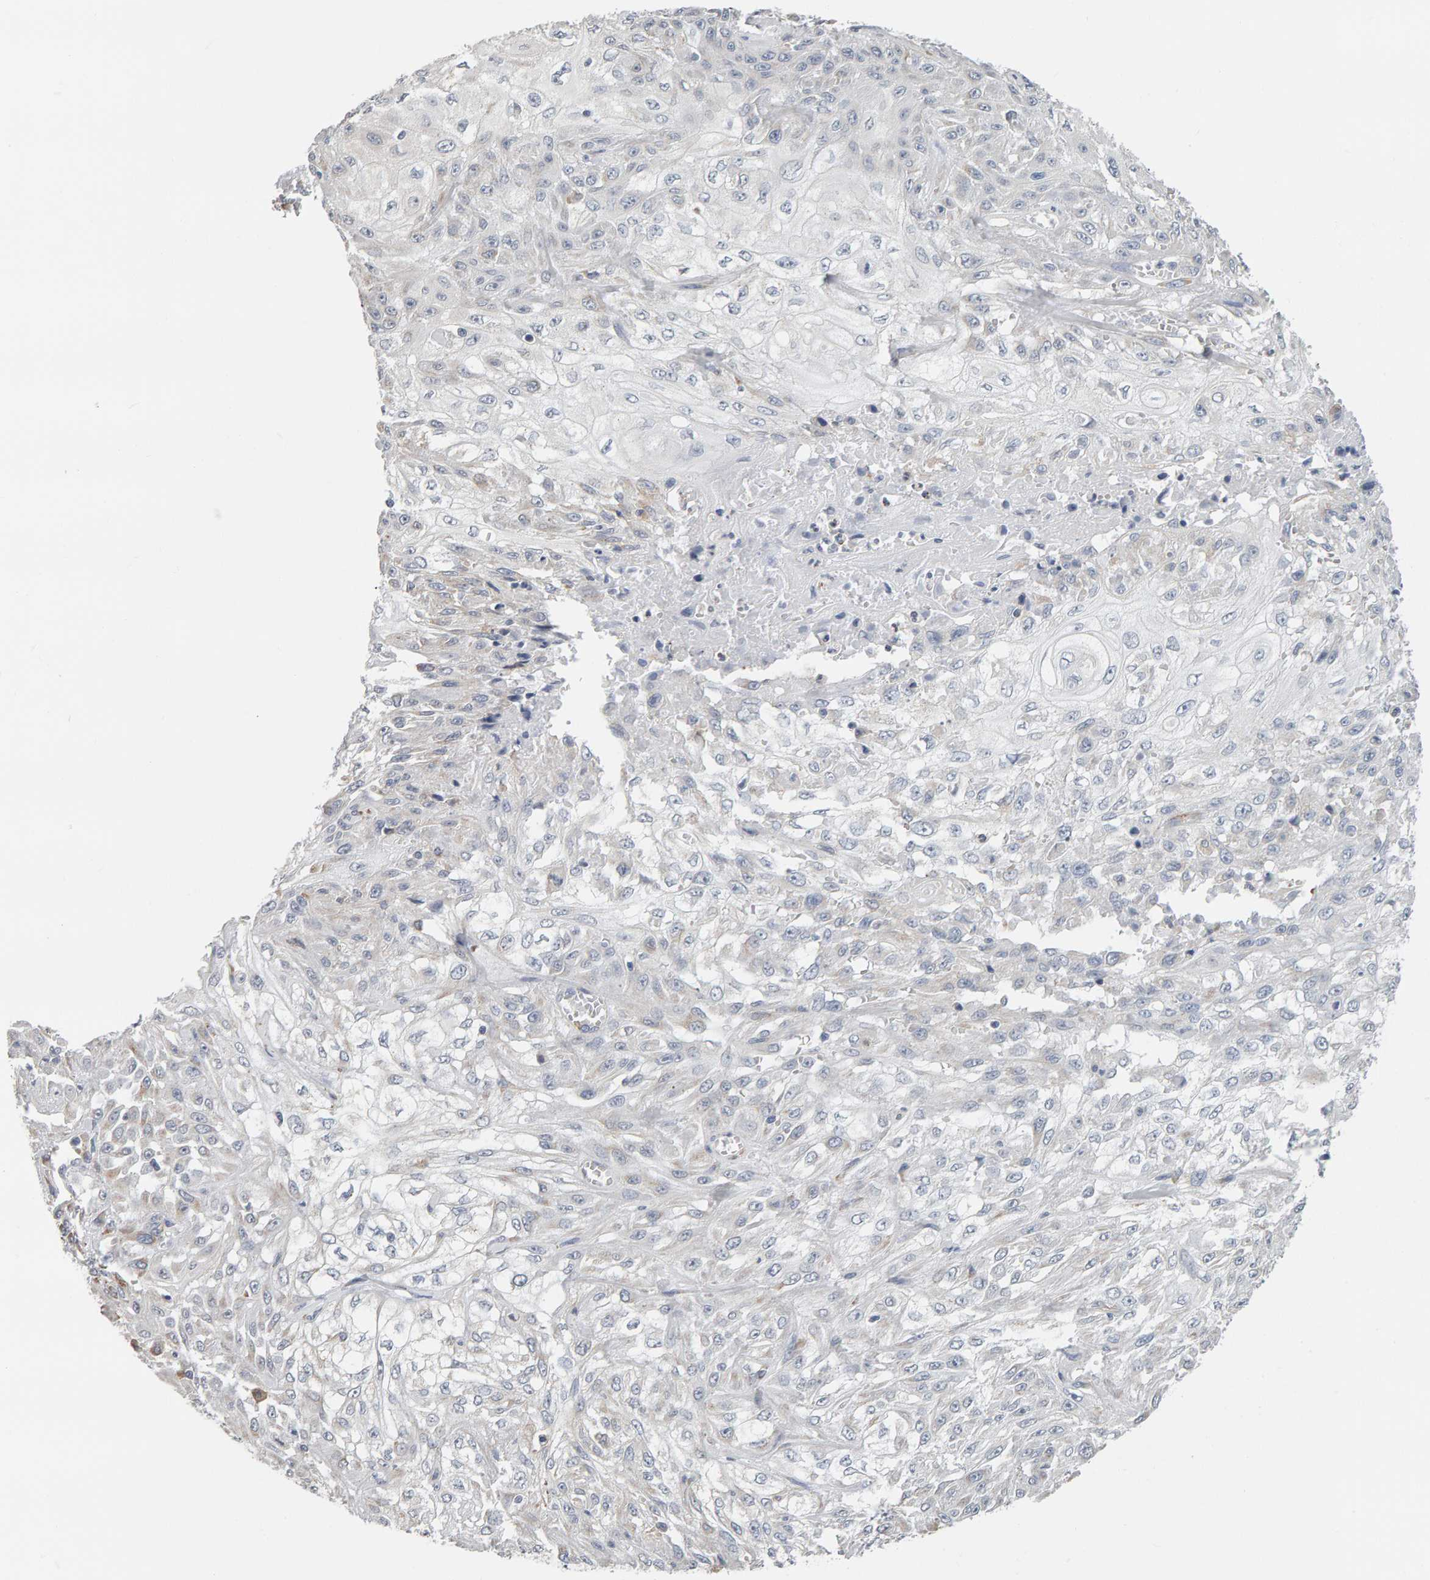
{"staining": {"intensity": "negative", "quantity": "none", "location": "none"}, "tissue": "skin cancer", "cell_type": "Tumor cells", "image_type": "cancer", "snomed": [{"axis": "morphology", "description": "Squamous cell carcinoma, NOS"}, {"axis": "morphology", "description": "Squamous cell carcinoma, metastatic, NOS"}, {"axis": "topography", "description": "Skin"}, {"axis": "topography", "description": "Lymph node"}], "caption": "Tumor cells show no significant protein expression in skin cancer (metastatic squamous cell carcinoma).", "gene": "ADHFE1", "patient": {"sex": "male", "age": 75}}